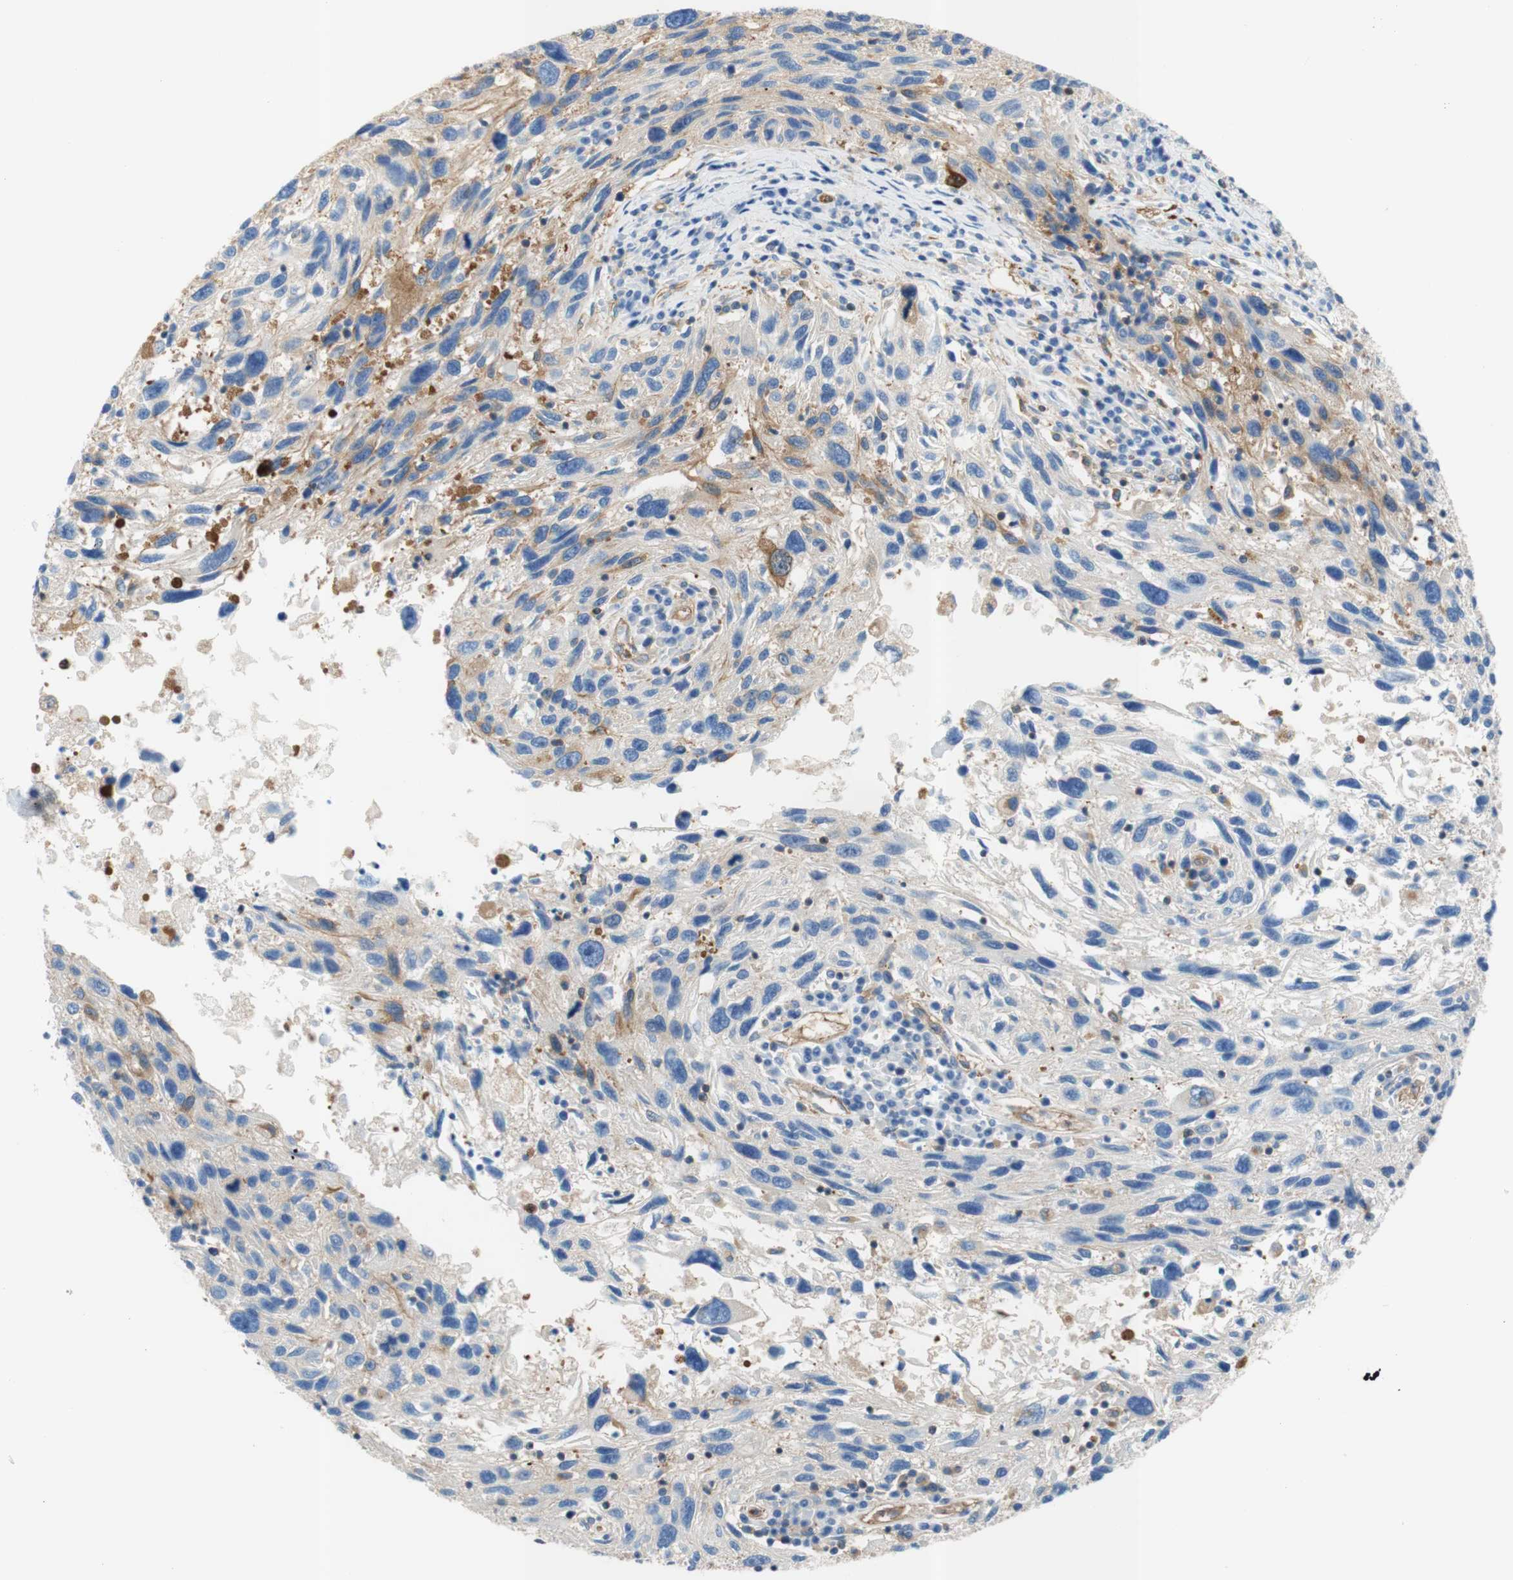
{"staining": {"intensity": "weak", "quantity": "<25%", "location": "cytoplasmic/membranous"}, "tissue": "melanoma", "cell_type": "Tumor cells", "image_type": "cancer", "snomed": [{"axis": "morphology", "description": "Malignant melanoma, NOS"}, {"axis": "topography", "description": "Skin"}], "caption": "Malignant melanoma was stained to show a protein in brown. There is no significant positivity in tumor cells.", "gene": "STOM", "patient": {"sex": "male", "age": 53}}